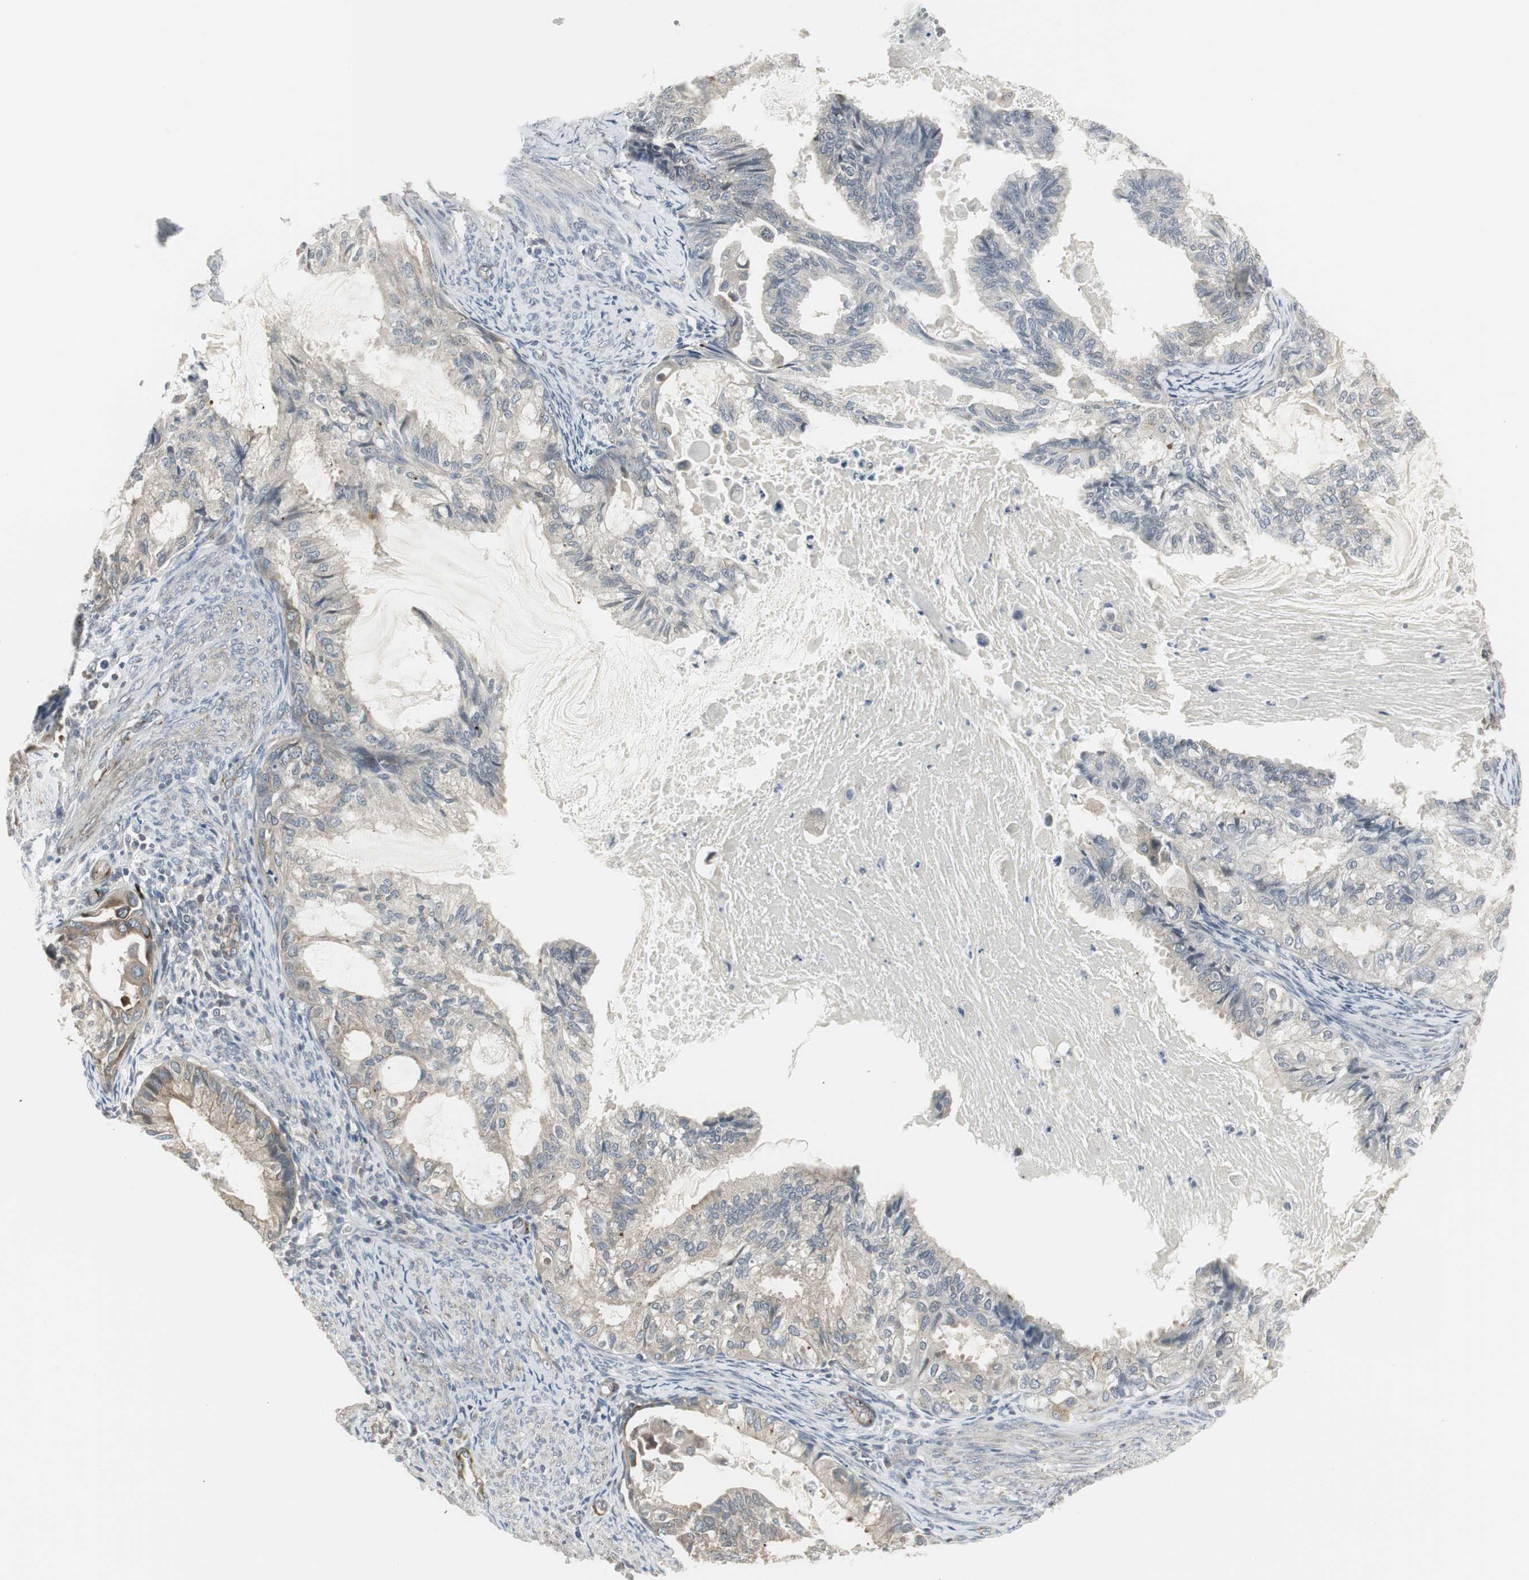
{"staining": {"intensity": "moderate", "quantity": "25%-75%", "location": "cytoplasmic/membranous"}, "tissue": "cervical cancer", "cell_type": "Tumor cells", "image_type": "cancer", "snomed": [{"axis": "morphology", "description": "Normal tissue, NOS"}, {"axis": "morphology", "description": "Adenocarcinoma, NOS"}, {"axis": "topography", "description": "Cervix"}, {"axis": "topography", "description": "Endometrium"}], "caption": "DAB (3,3'-diaminobenzidine) immunohistochemical staining of cervical cancer (adenocarcinoma) displays moderate cytoplasmic/membranous protein staining in approximately 25%-75% of tumor cells.", "gene": "SCYL3", "patient": {"sex": "female", "age": 86}}